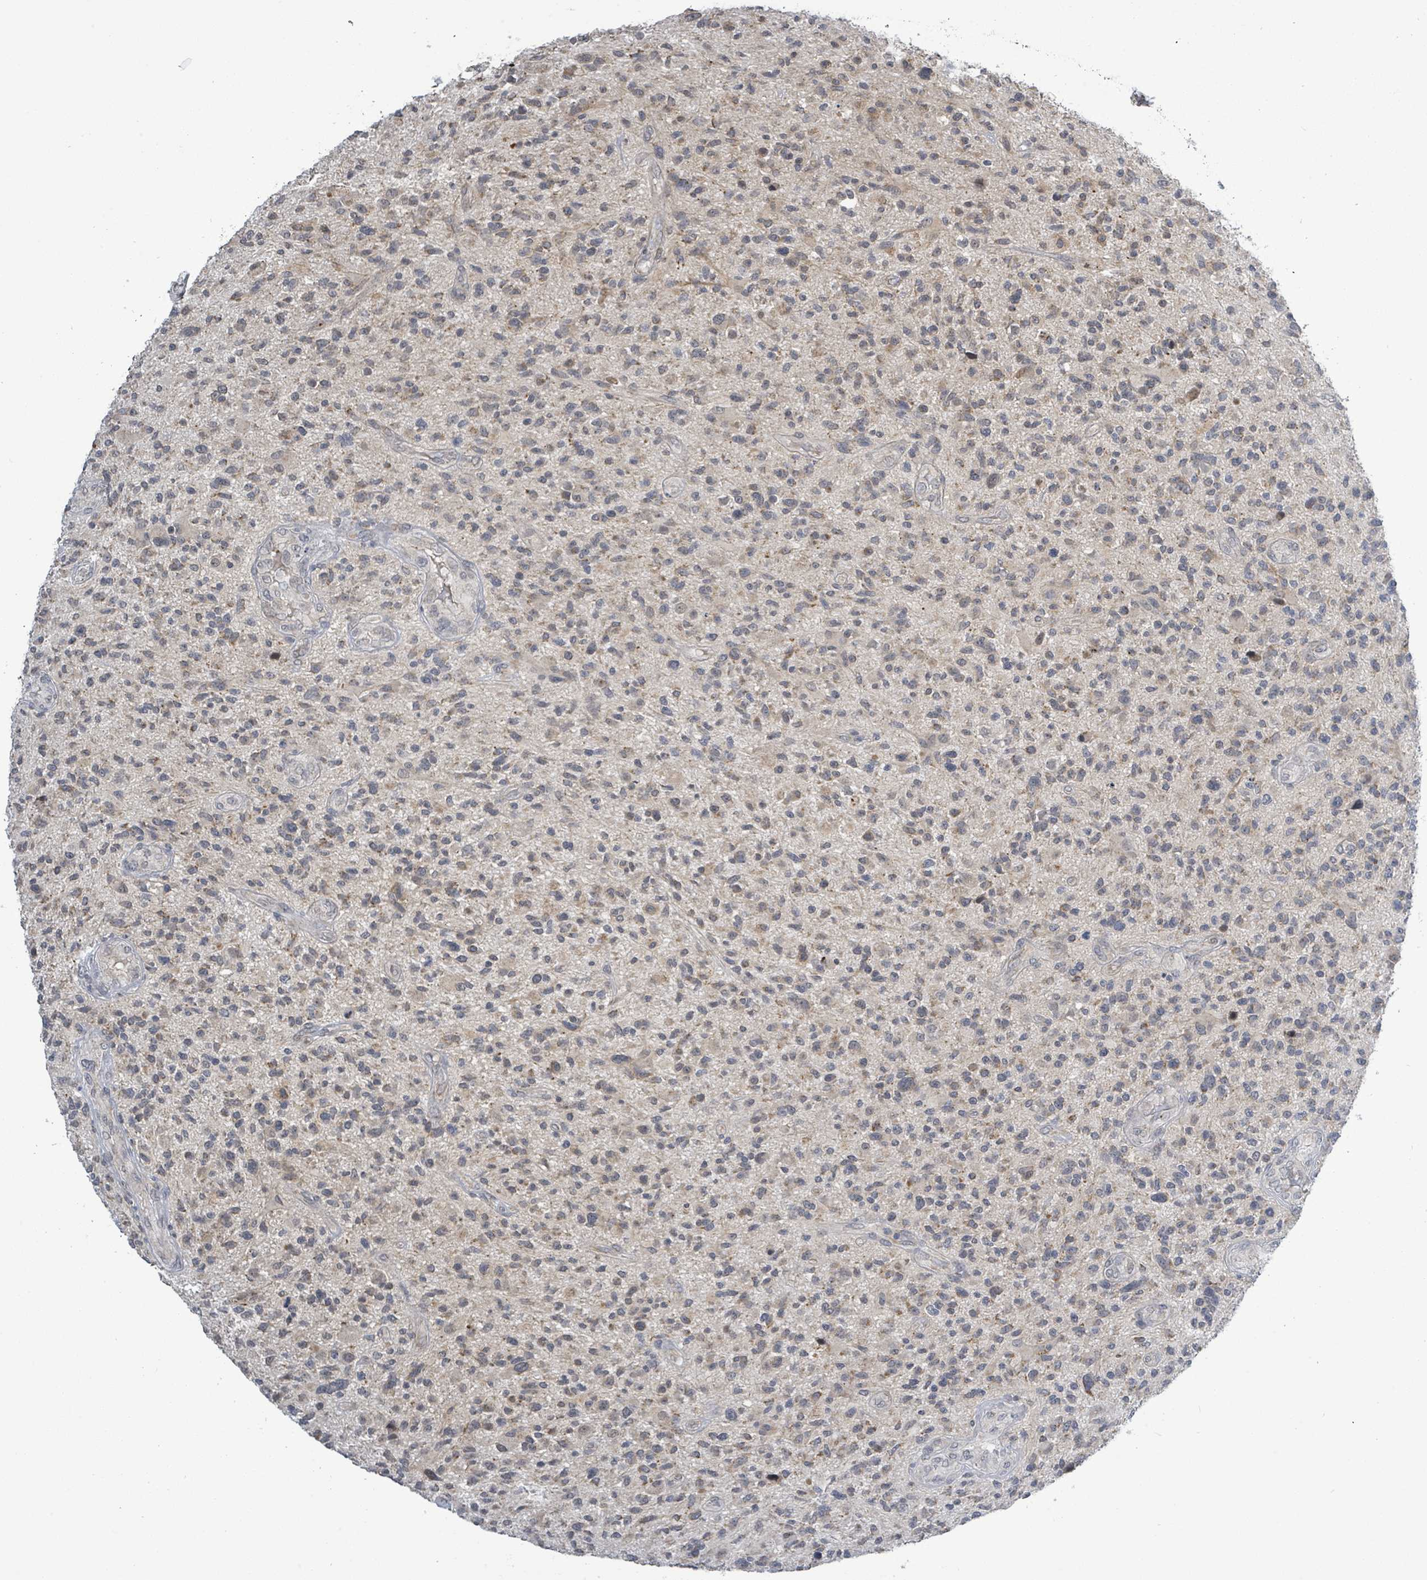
{"staining": {"intensity": "weak", "quantity": "25%-75%", "location": "cytoplasmic/membranous"}, "tissue": "glioma", "cell_type": "Tumor cells", "image_type": "cancer", "snomed": [{"axis": "morphology", "description": "Glioma, malignant, High grade"}, {"axis": "topography", "description": "Brain"}], "caption": "This histopathology image demonstrates immunohistochemistry (IHC) staining of glioma, with low weak cytoplasmic/membranous positivity in about 25%-75% of tumor cells.", "gene": "COQ10B", "patient": {"sex": "male", "age": 47}}